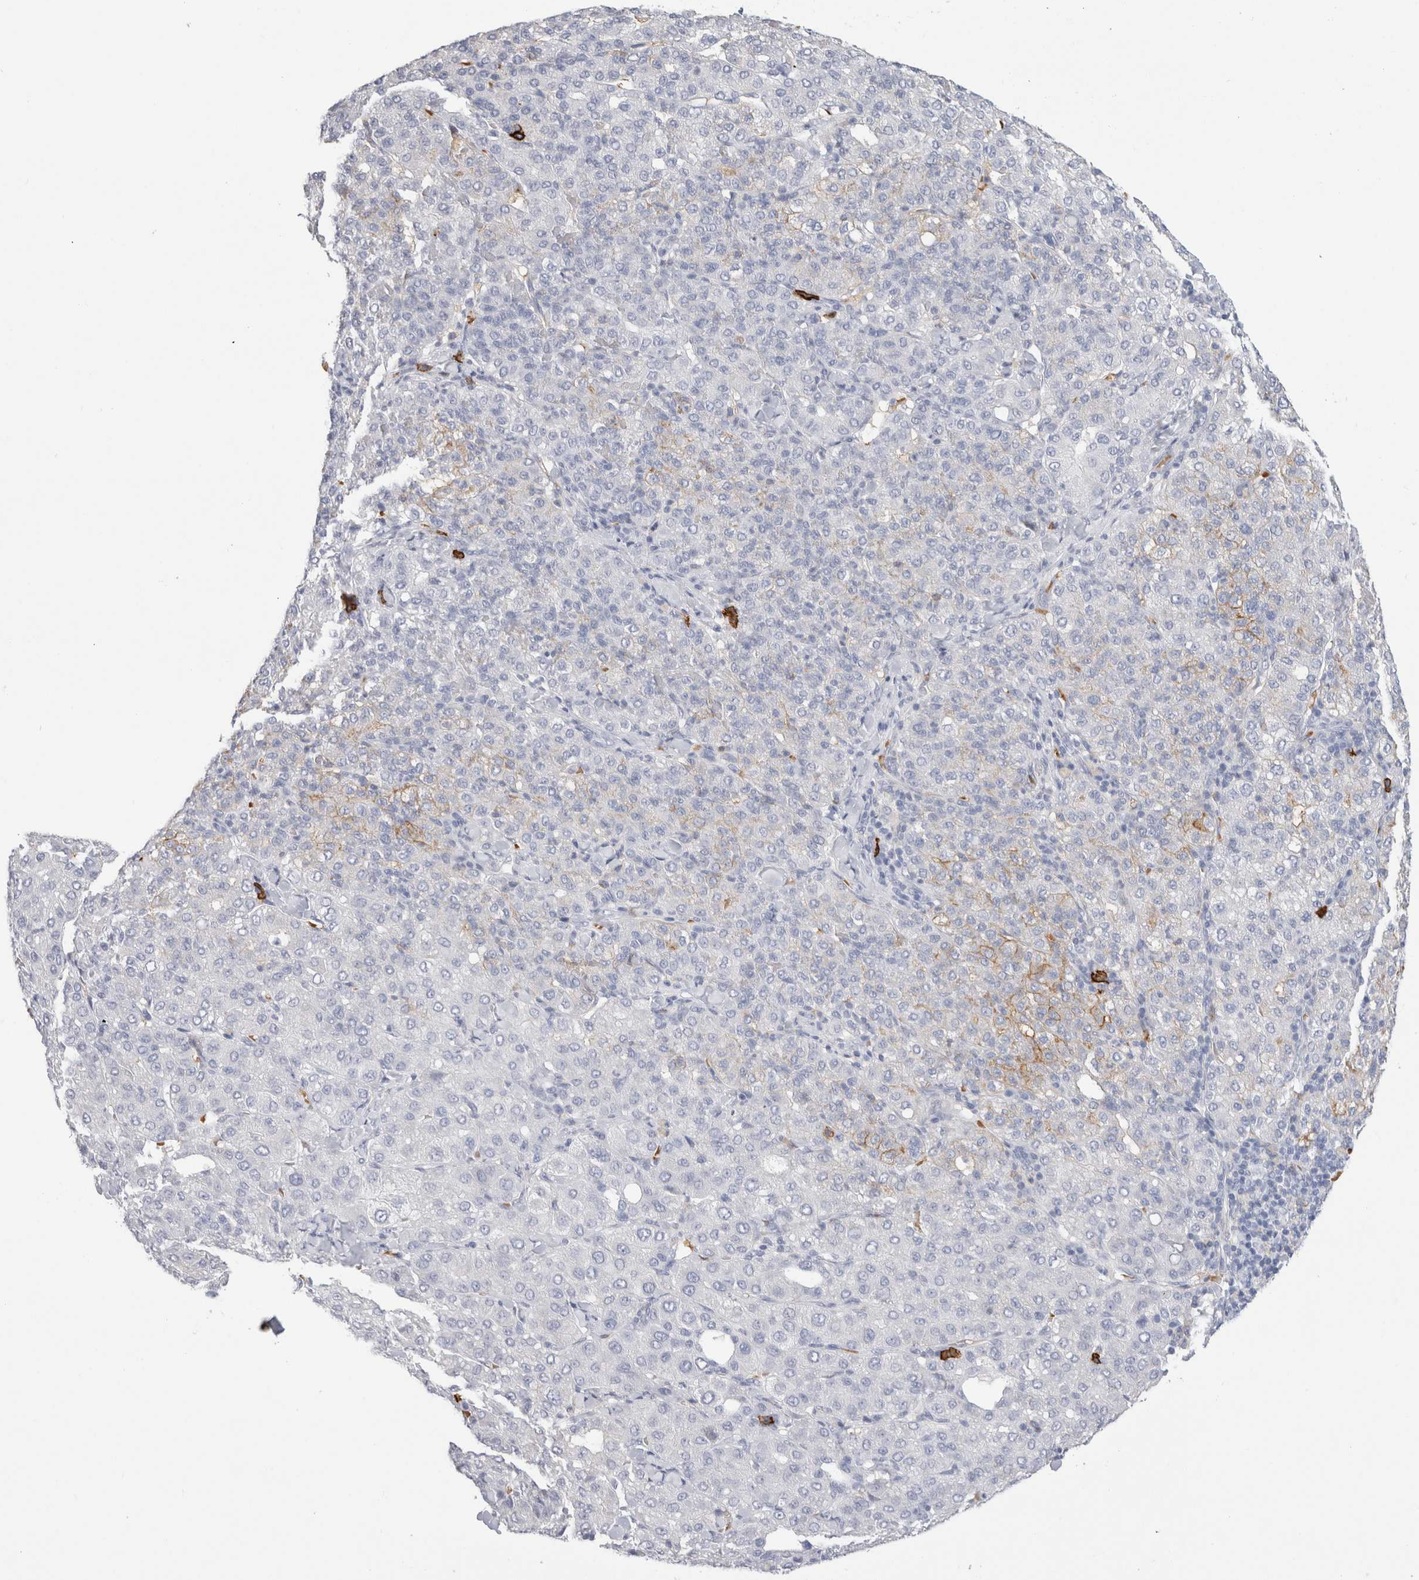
{"staining": {"intensity": "negative", "quantity": "none", "location": "none"}, "tissue": "liver cancer", "cell_type": "Tumor cells", "image_type": "cancer", "snomed": [{"axis": "morphology", "description": "Carcinoma, Hepatocellular, NOS"}, {"axis": "topography", "description": "Liver"}], "caption": "The micrograph demonstrates no significant positivity in tumor cells of hepatocellular carcinoma (liver).", "gene": "CD38", "patient": {"sex": "male", "age": 65}}